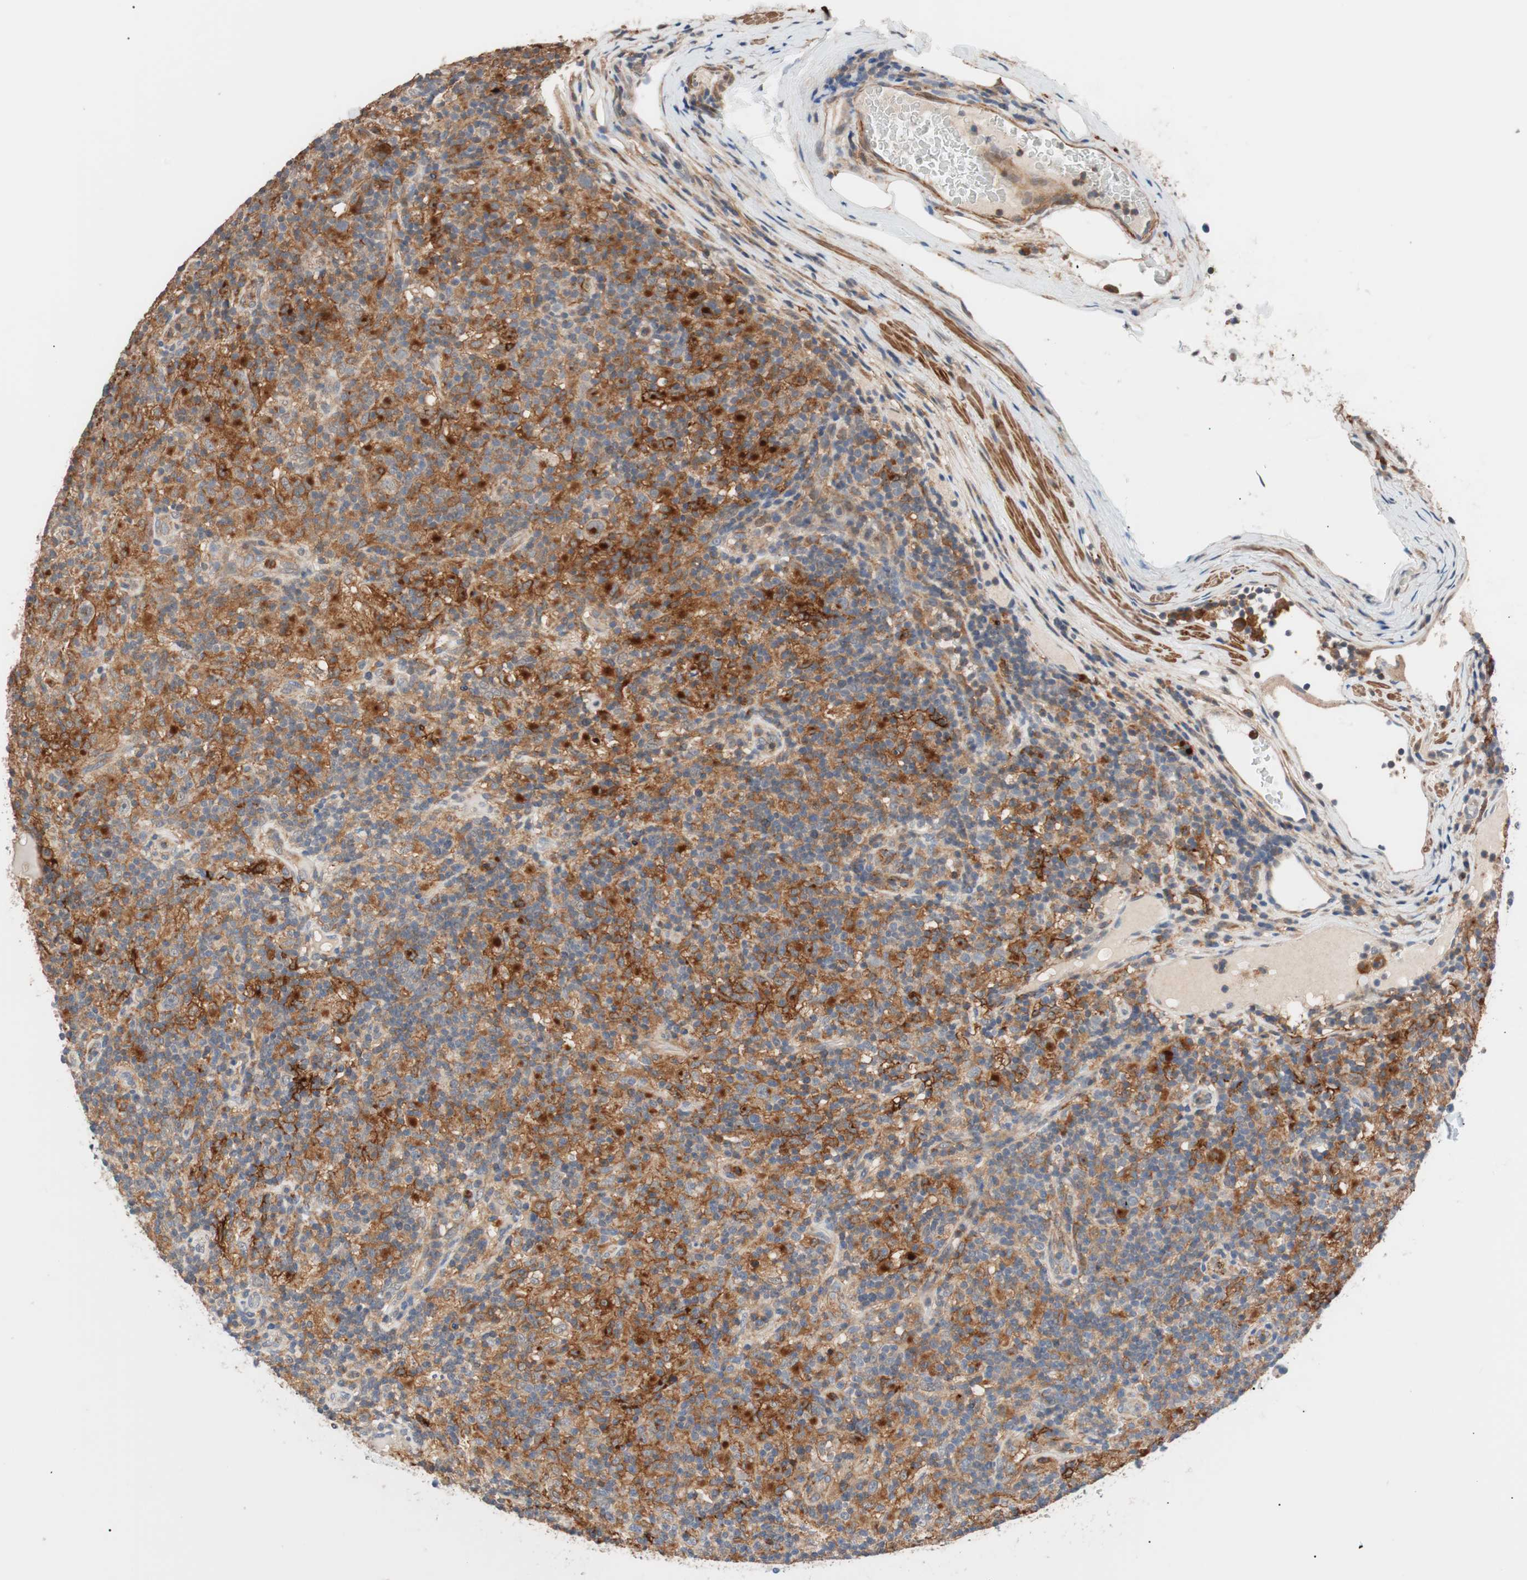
{"staining": {"intensity": "moderate", "quantity": ">75%", "location": "cytoplasmic/membranous"}, "tissue": "lymphoma", "cell_type": "Tumor cells", "image_type": "cancer", "snomed": [{"axis": "morphology", "description": "Hodgkin's disease, NOS"}, {"axis": "topography", "description": "Lymph node"}], "caption": "Immunohistochemistry of human Hodgkin's disease reveals medium levels of moderate cytoplasmic/membranous positivity in about >75% of tumor cells. The staining was performed using DAB (3,3'-diaminobenzidine) to visualize the protein expression in brown, while the nuclei were stained in blue with hematoxylin (Magnification: 20x).", "gene": "LITAF", "patient": {"sex": "male", "age": 70}}